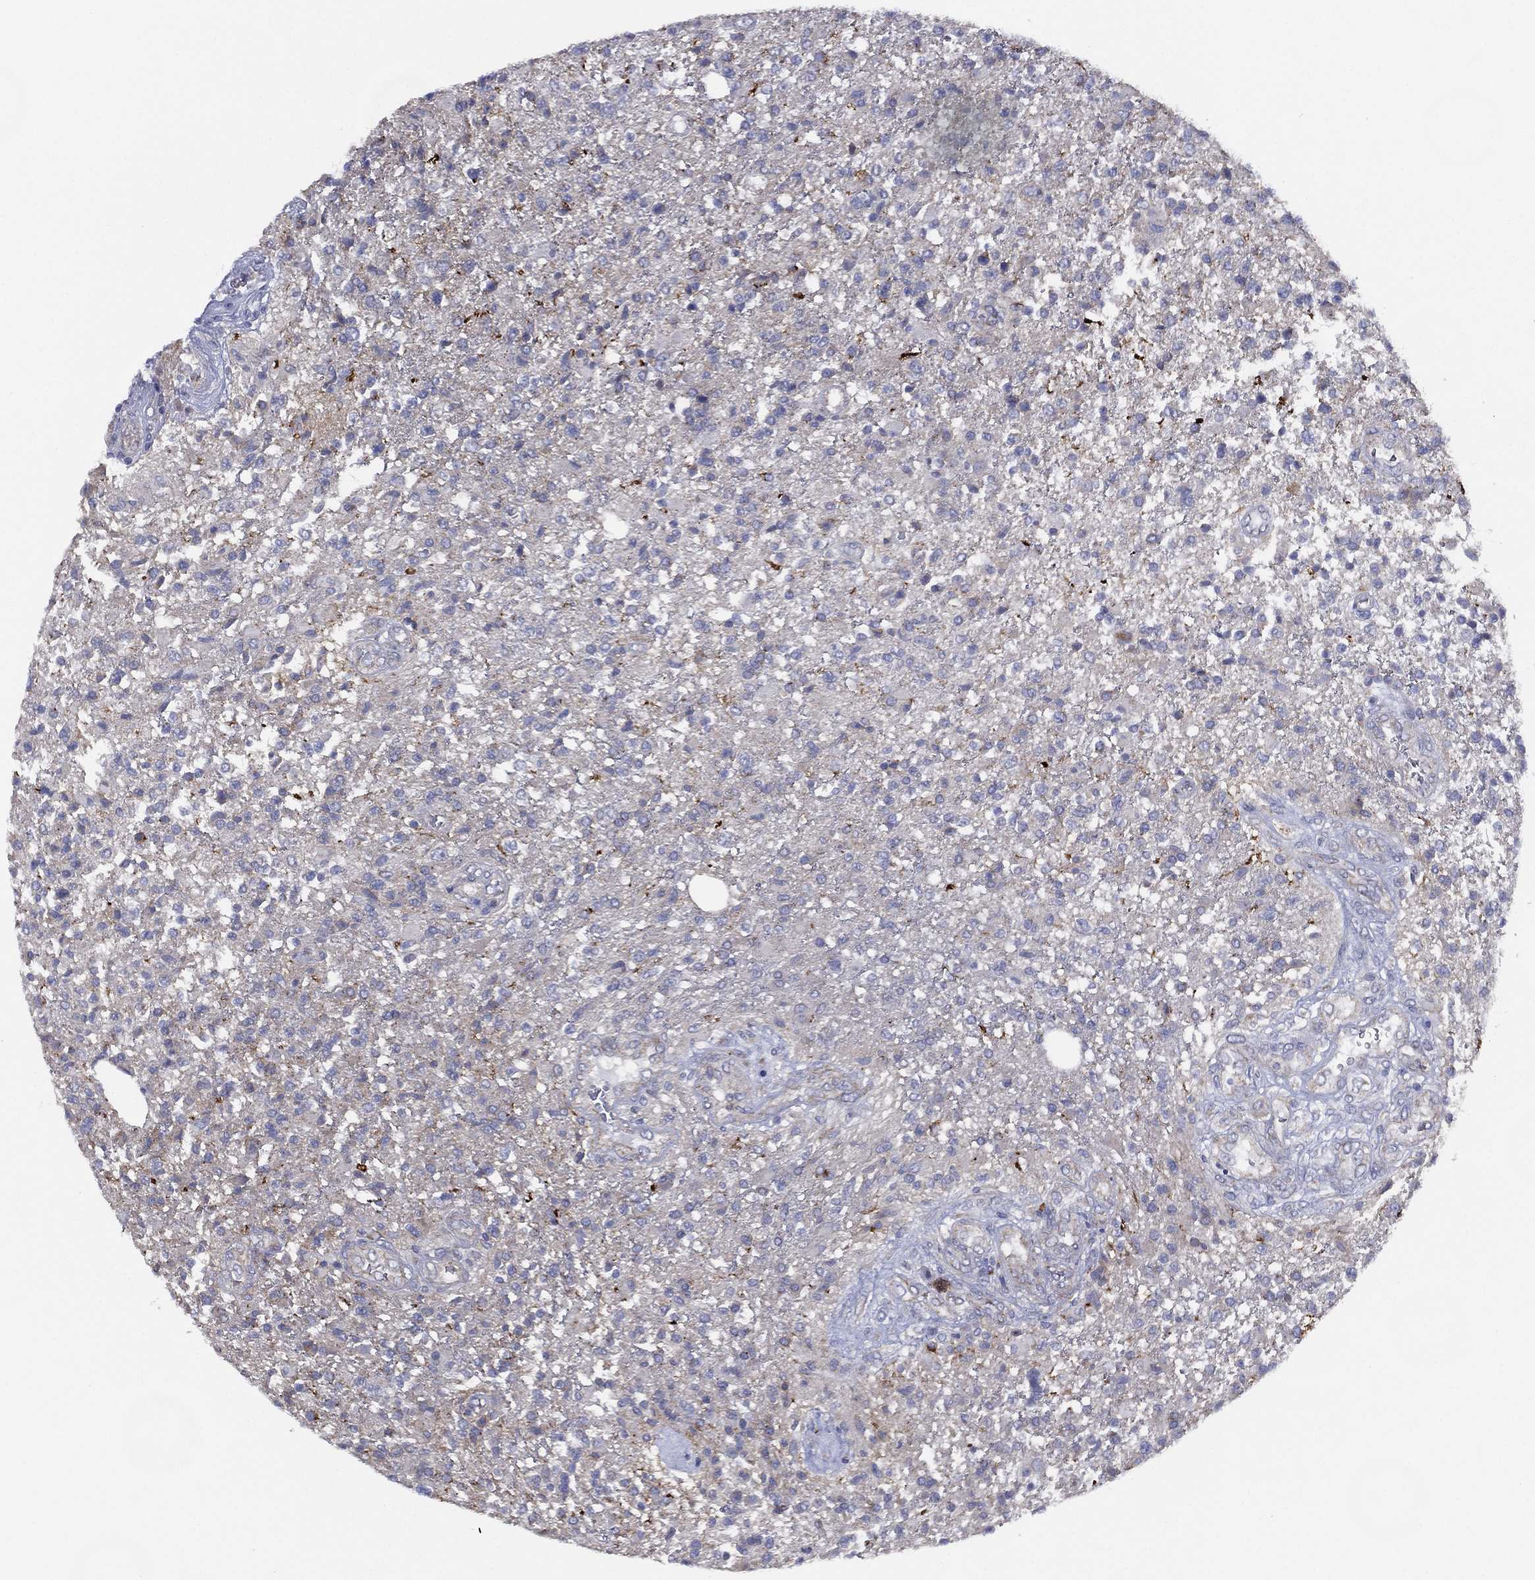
{"staining": {"intensity": "negative", "quantity": "none", "location": "none"}, "tissue": "glioma", "cell_type": "Tumor cells", "image_type": "cancer", "snomed": [{"axis": "morphology", "description": "Glioma, malignant, High grade"}, {"axis": "topography", "description": "Brain"}], "caption": "Tumor cells show no significant protein staining in malignant glioma (high-grade).", "gene": "ZNF223", "patient": {"sex": "male", "age": 56}}